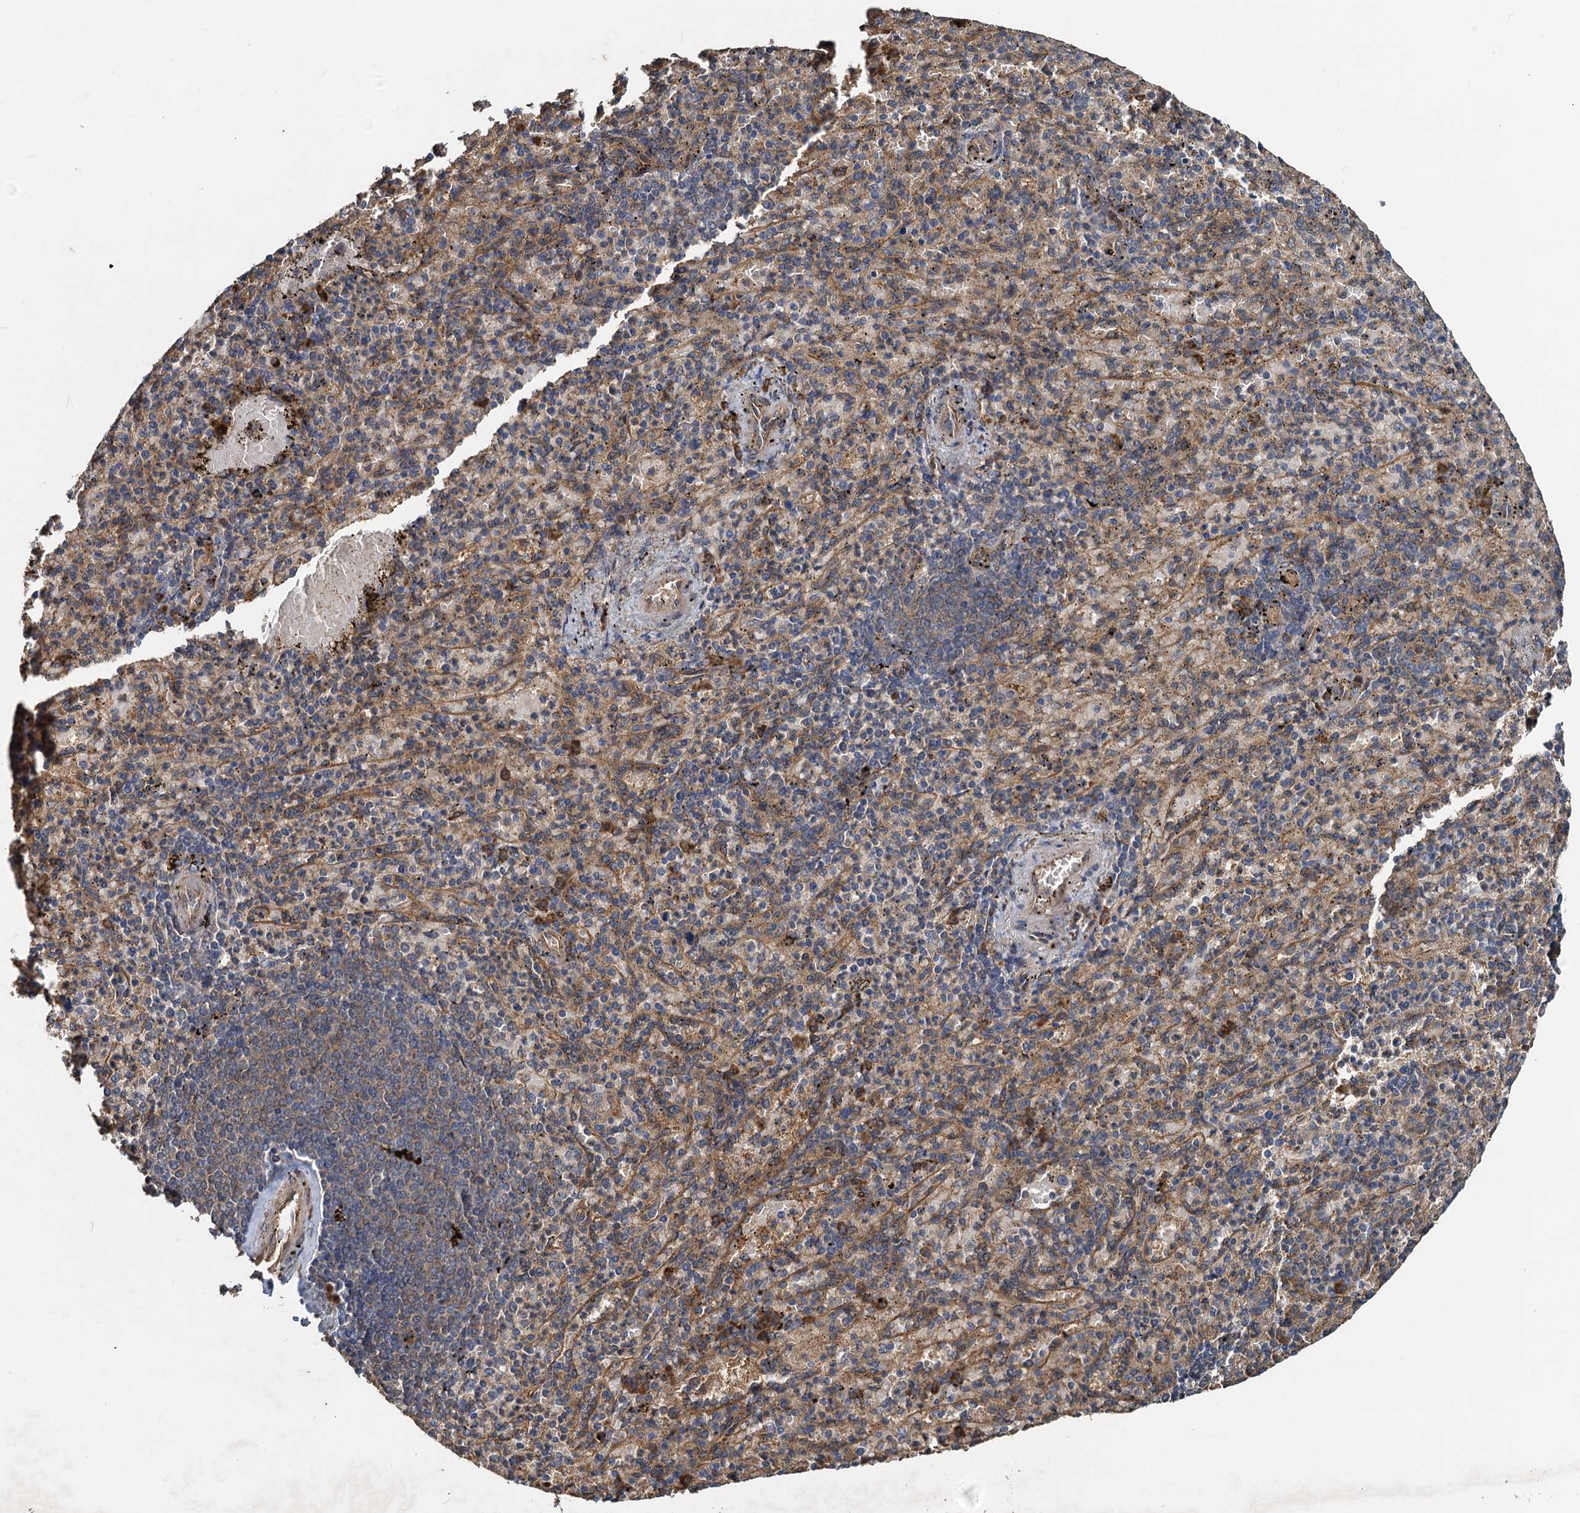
{"staining": {"intensity": "weak", "quantity": "25%-75%", "location": "cytoplasmic/membranous"}, "tissue": "spleen", "cell_type": "Cells in red pulp", "image_type": "normal", "snomed": [{"axis": "morphology", "description": "Normal tissue, NOS"}, {"axis": "topography", "description": "Spleen"}], "caption": "Immunohistochemical staining of normal spleen reveals weak cytoplasmic/membranous protein staining in approximately 25%-75% of cells in red pulp. Nuclei are stained in blue.", "gene": "HYI", "patient": {"sex": "female", "age": 74}}